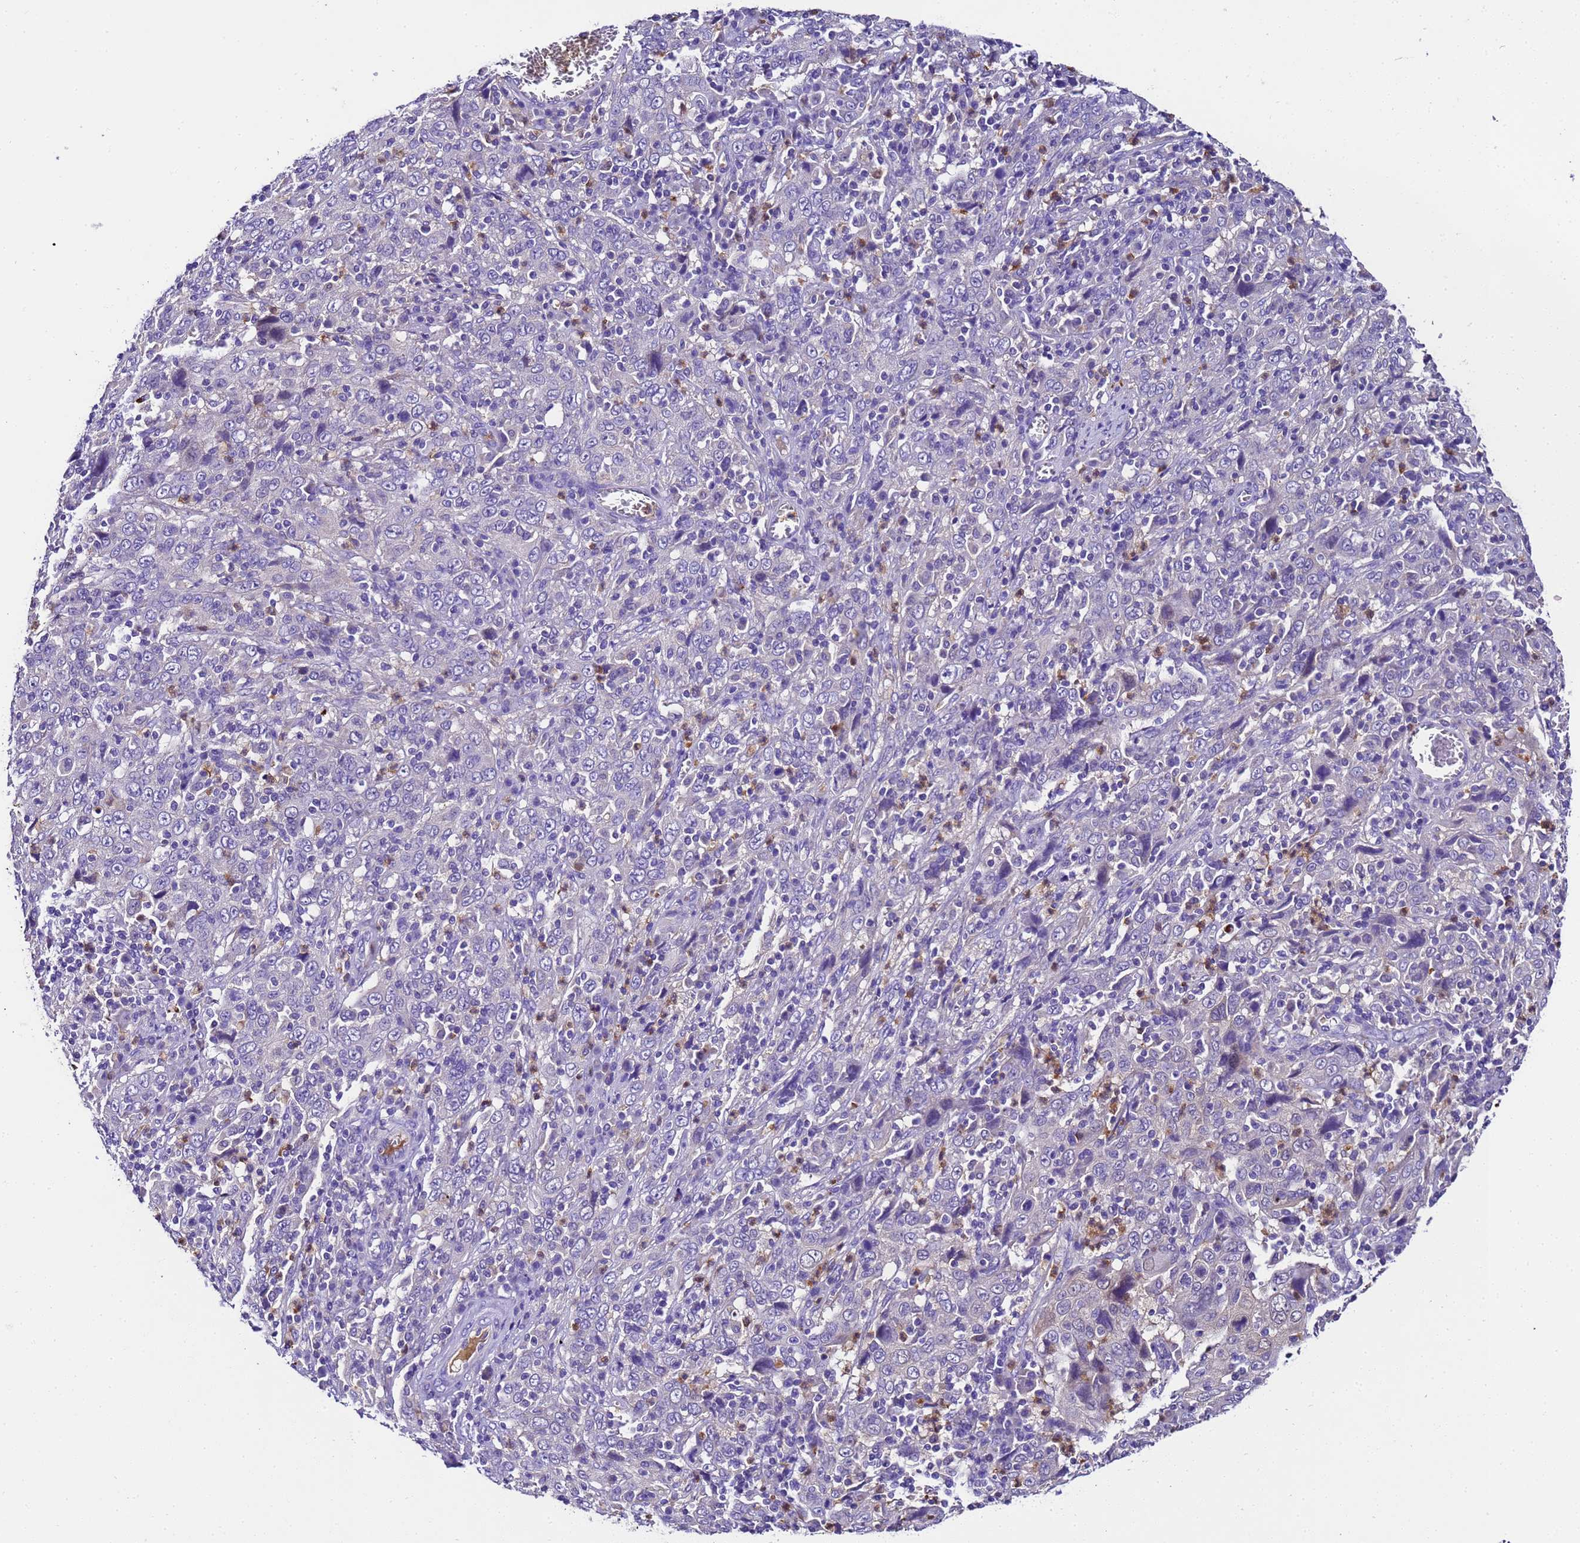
{"staining": {"intensity": "negative", "quantity": "none", "location": "none"}, "tissue": "cervical cancer", "cell_type": "Tumor cells", "image_type": "cancer", "snomed": [{"axis": "morphology", "description": "Squamous cell carcinoma, NOS"}, {"axis": "topography", "description": "Cervix"}], "caption": "Cervical cancer stained for a protein using immunohistochemistry (IHC) exhibits no positivity tumor cells.", "gene": "UGT2A1", "patient": {"sex": "female", "age": 46}}